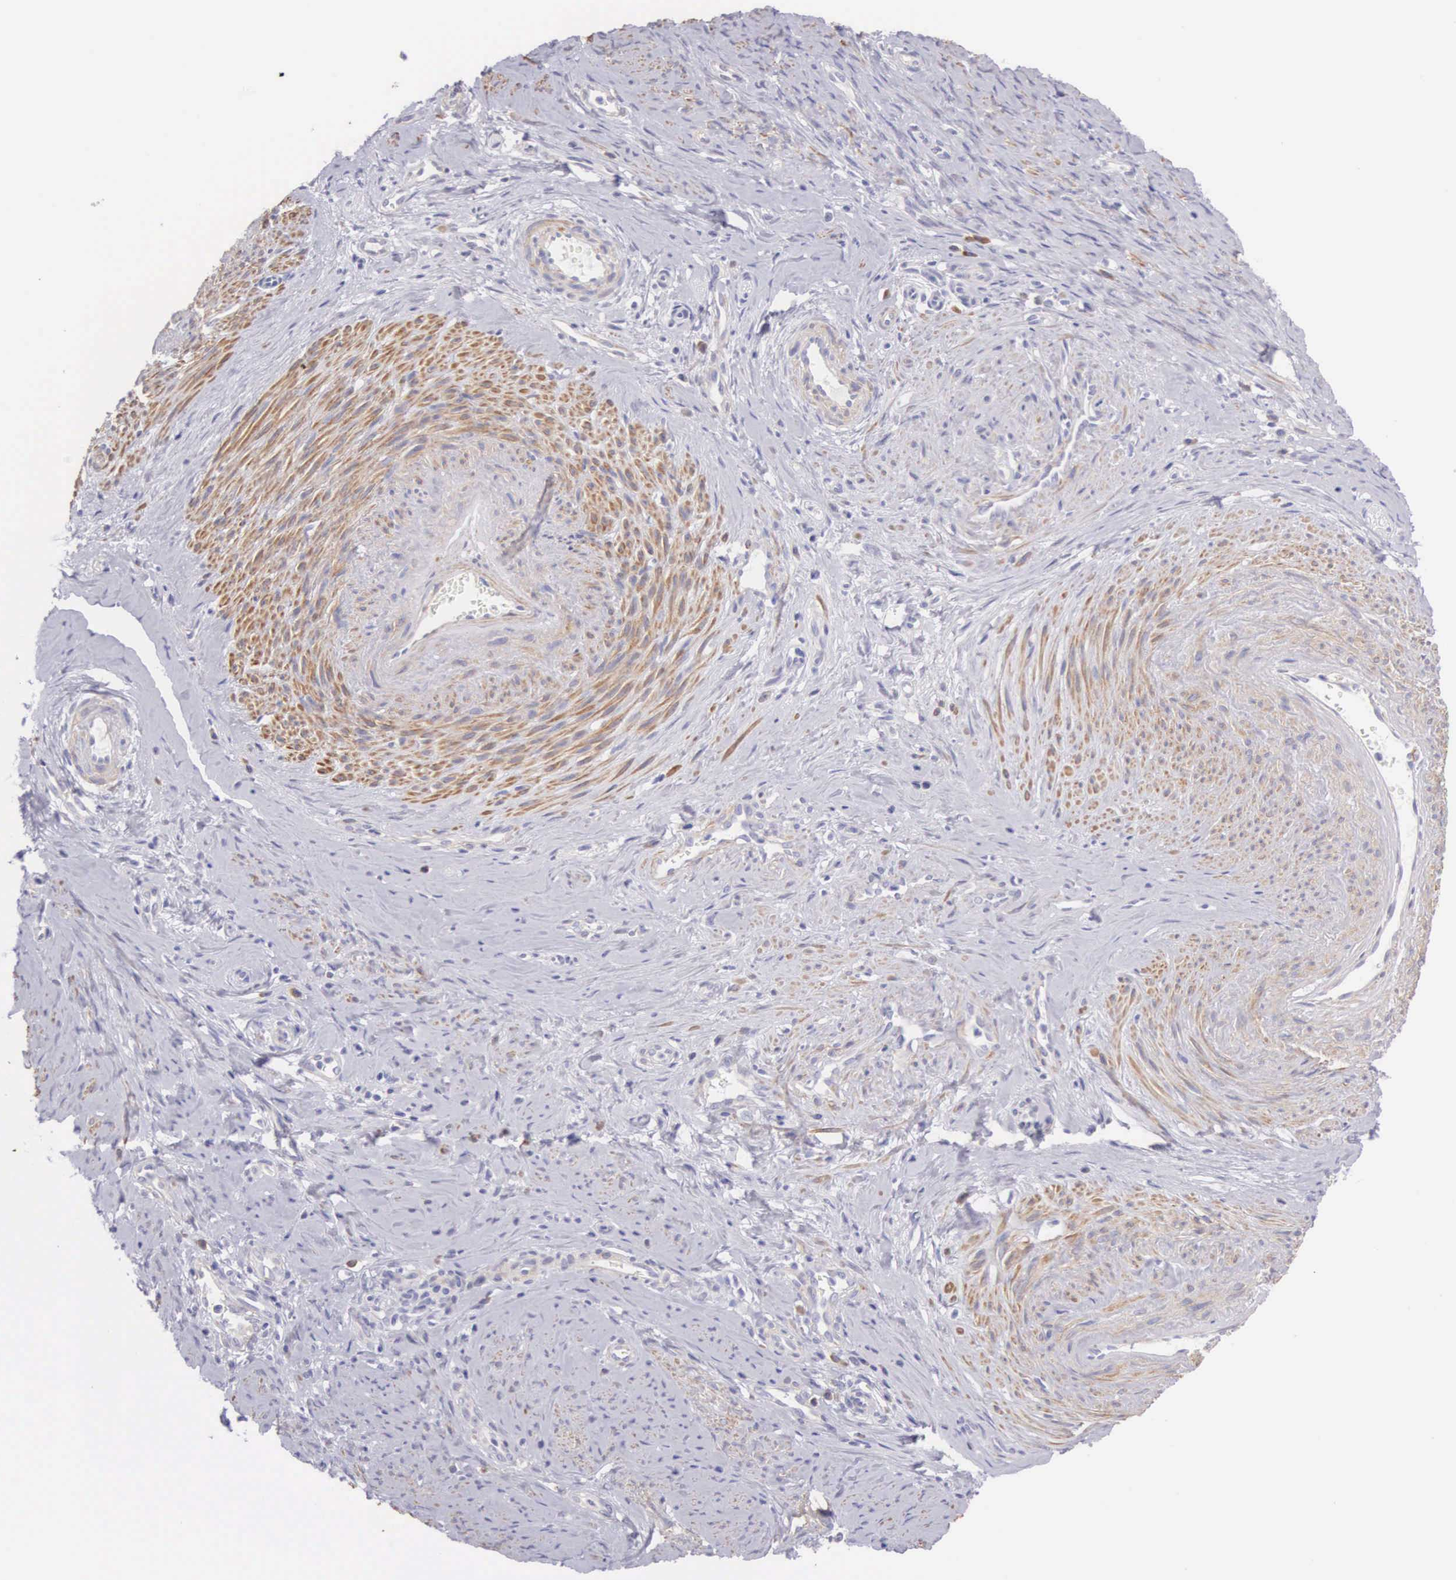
{"staining": {"intensity": "negative", "quantity": "none", "location": "none"}, "tissue": "cervical cancer", "cell_type": "Tumor cells", "image_type": "cancer", "snomed": [{"axis": "morphology", "description": "Squamous cell carcinoma, NOS"}, {"axis": "topography", "description": "Cervix"}], "caption": "Tumor cells show no significant protein positivity in cervical squamous cell carcinoma.", "gene": "ARFGAP3", "patient": {"sex": "female", "age": 41}}